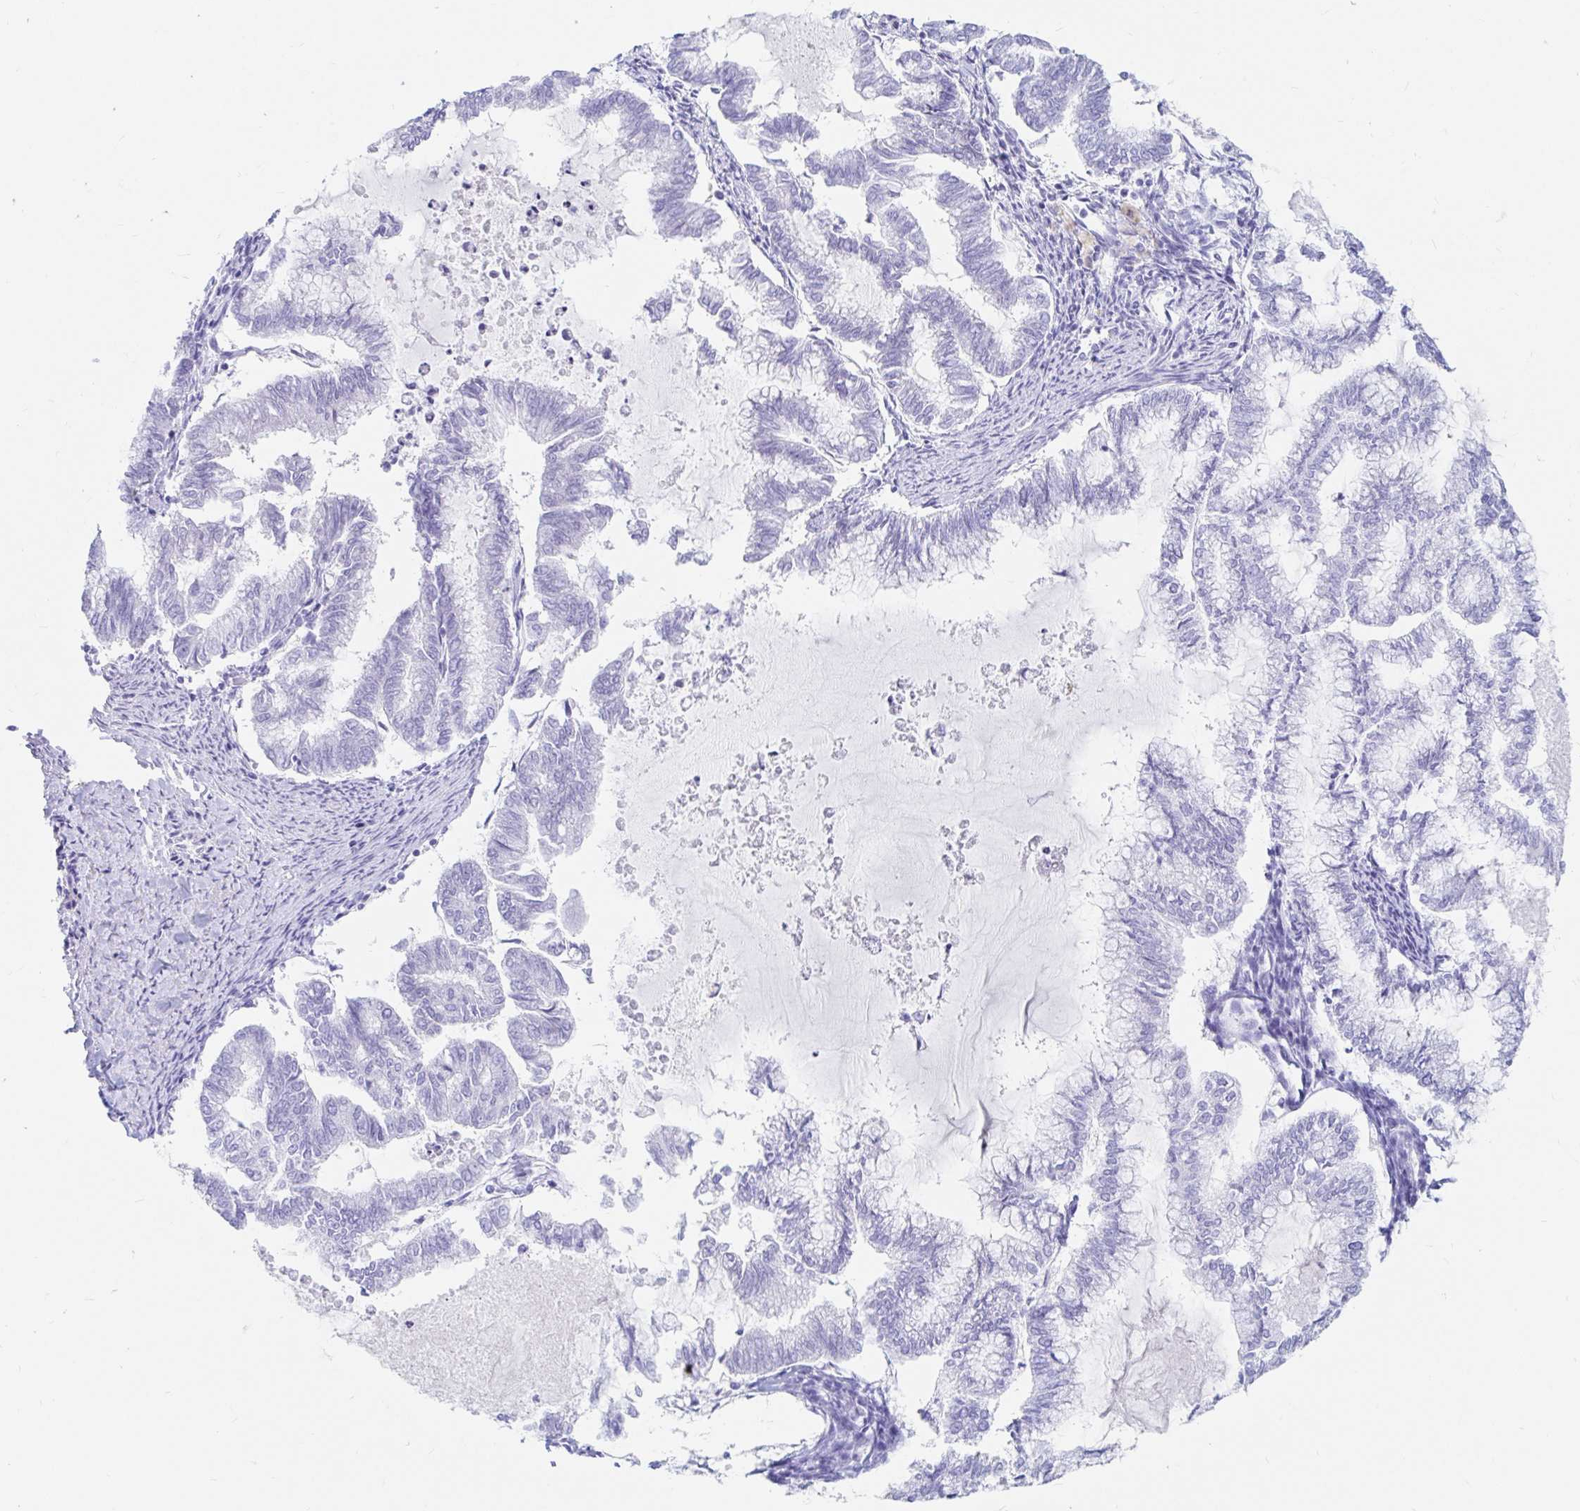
{"staining": {"intensity": "negative", "quantity": "none", "location": "none"}, "tissue": "endometrial cancer", "cell_type": "Tumor cells", "image_type": "cancer", "snomed": [{"axis": "morphology", "description": "Adenocarcinoma, NOS"}, {"axis": "topography", "description": "Endometrium"}], "caption": "Immunohistochemistry image of neoplastic tissue: human adenocarcinoma (endometrial) stained with DAB exhibits no significant protein positivity in tumor cells.", "gene": "OR6T1", "patient": {"sex": "female", "age": 79}}